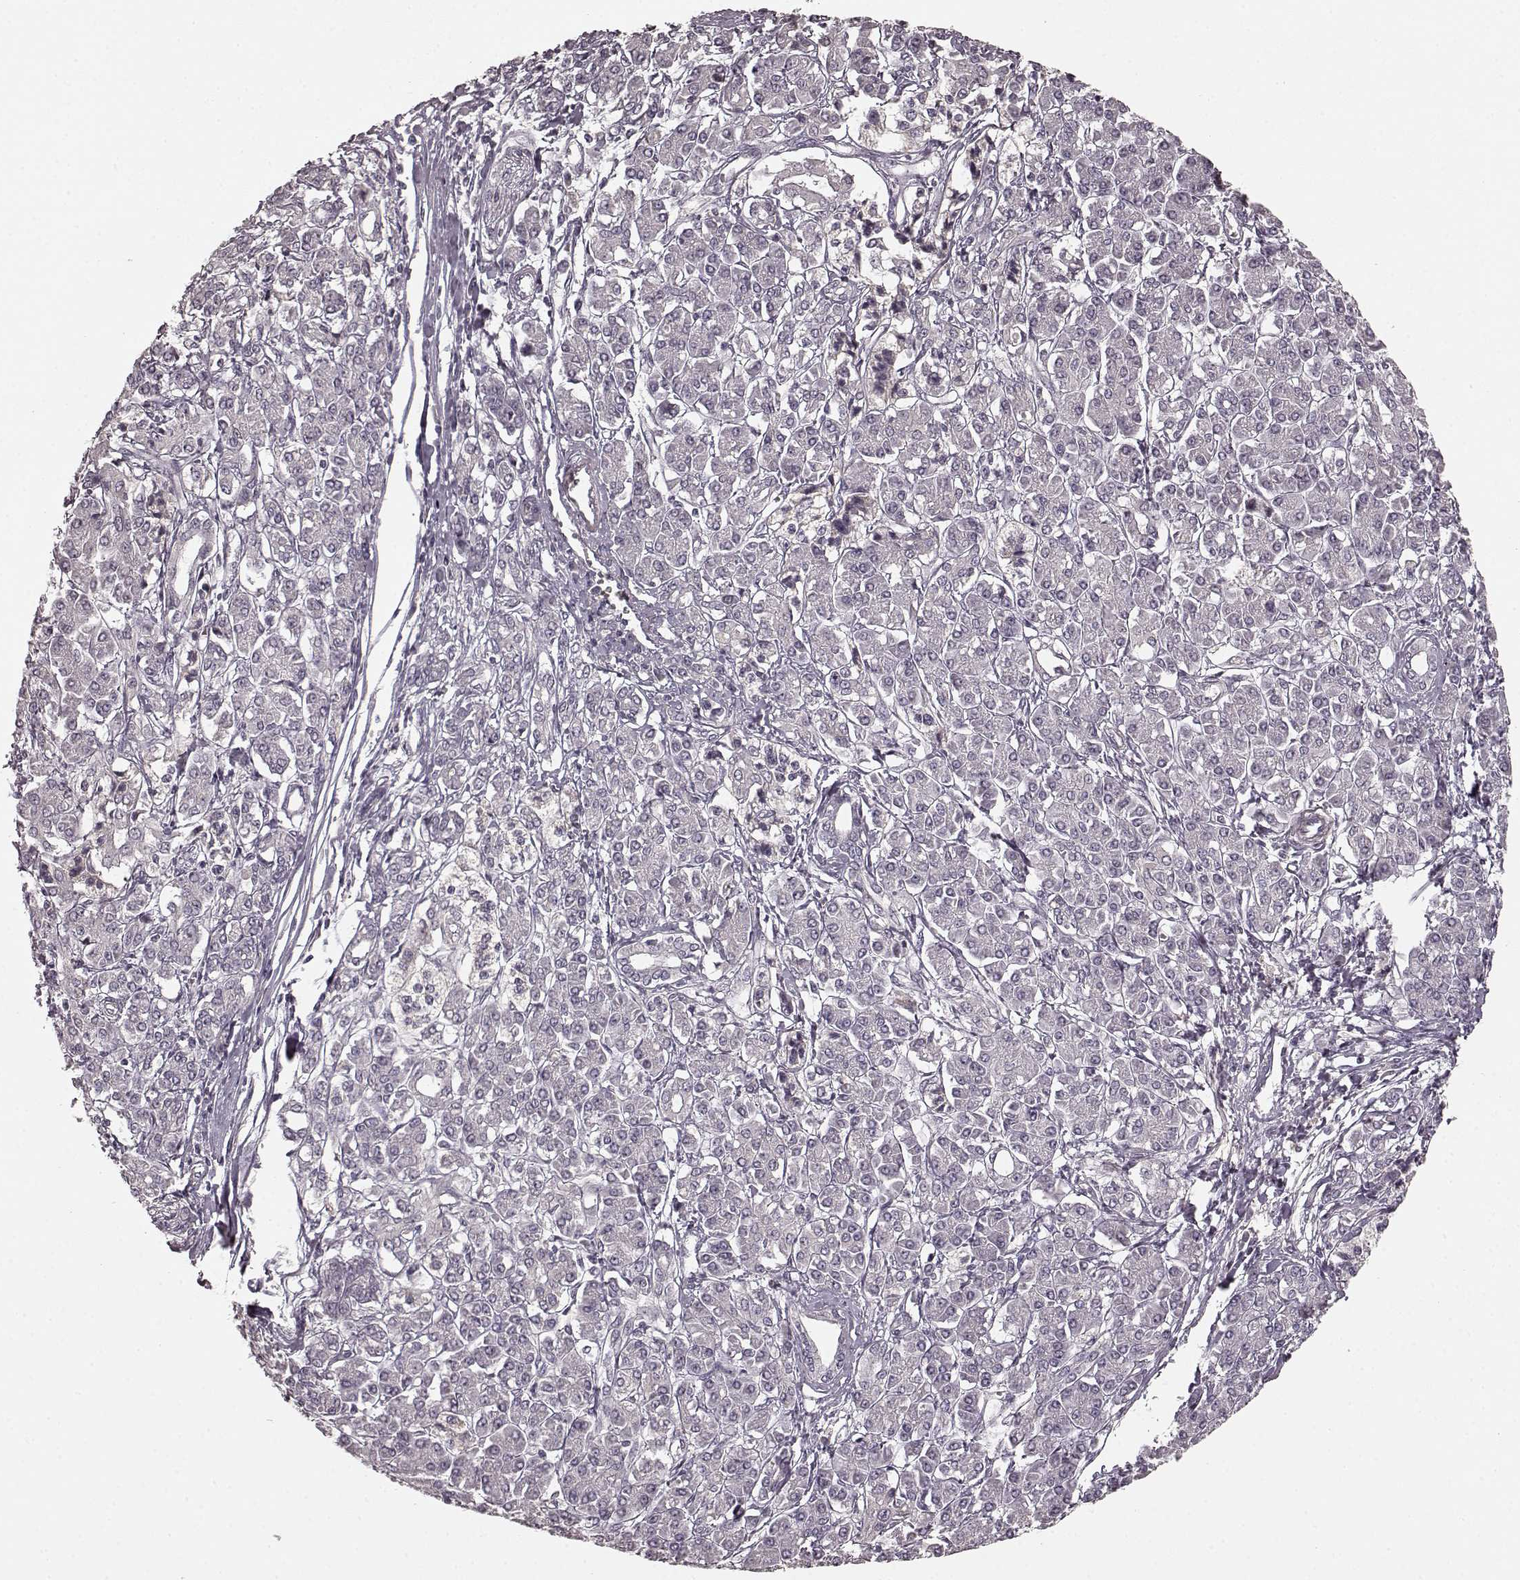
{"staining": {"intensity": "negative", "quantity": "none", "location": "none"}, "tissue": "pancreatic cancer", "cell_type": "Tumor cells", "image_type": "cancer", "snomed": [{"axis": "morphology", "description": "Adenocarcinoma, NOS"}, {"axis": "topography", "description": "Pancreas"}], "caption": "Immunohistochemistry photomicrograph of adenocarcinoma (pancreatic) stained for a protein (brown), which exhibits no expression in tumor cells.", "gene": "PRKCE", "patient": {"sex": "female", "age": 68}}